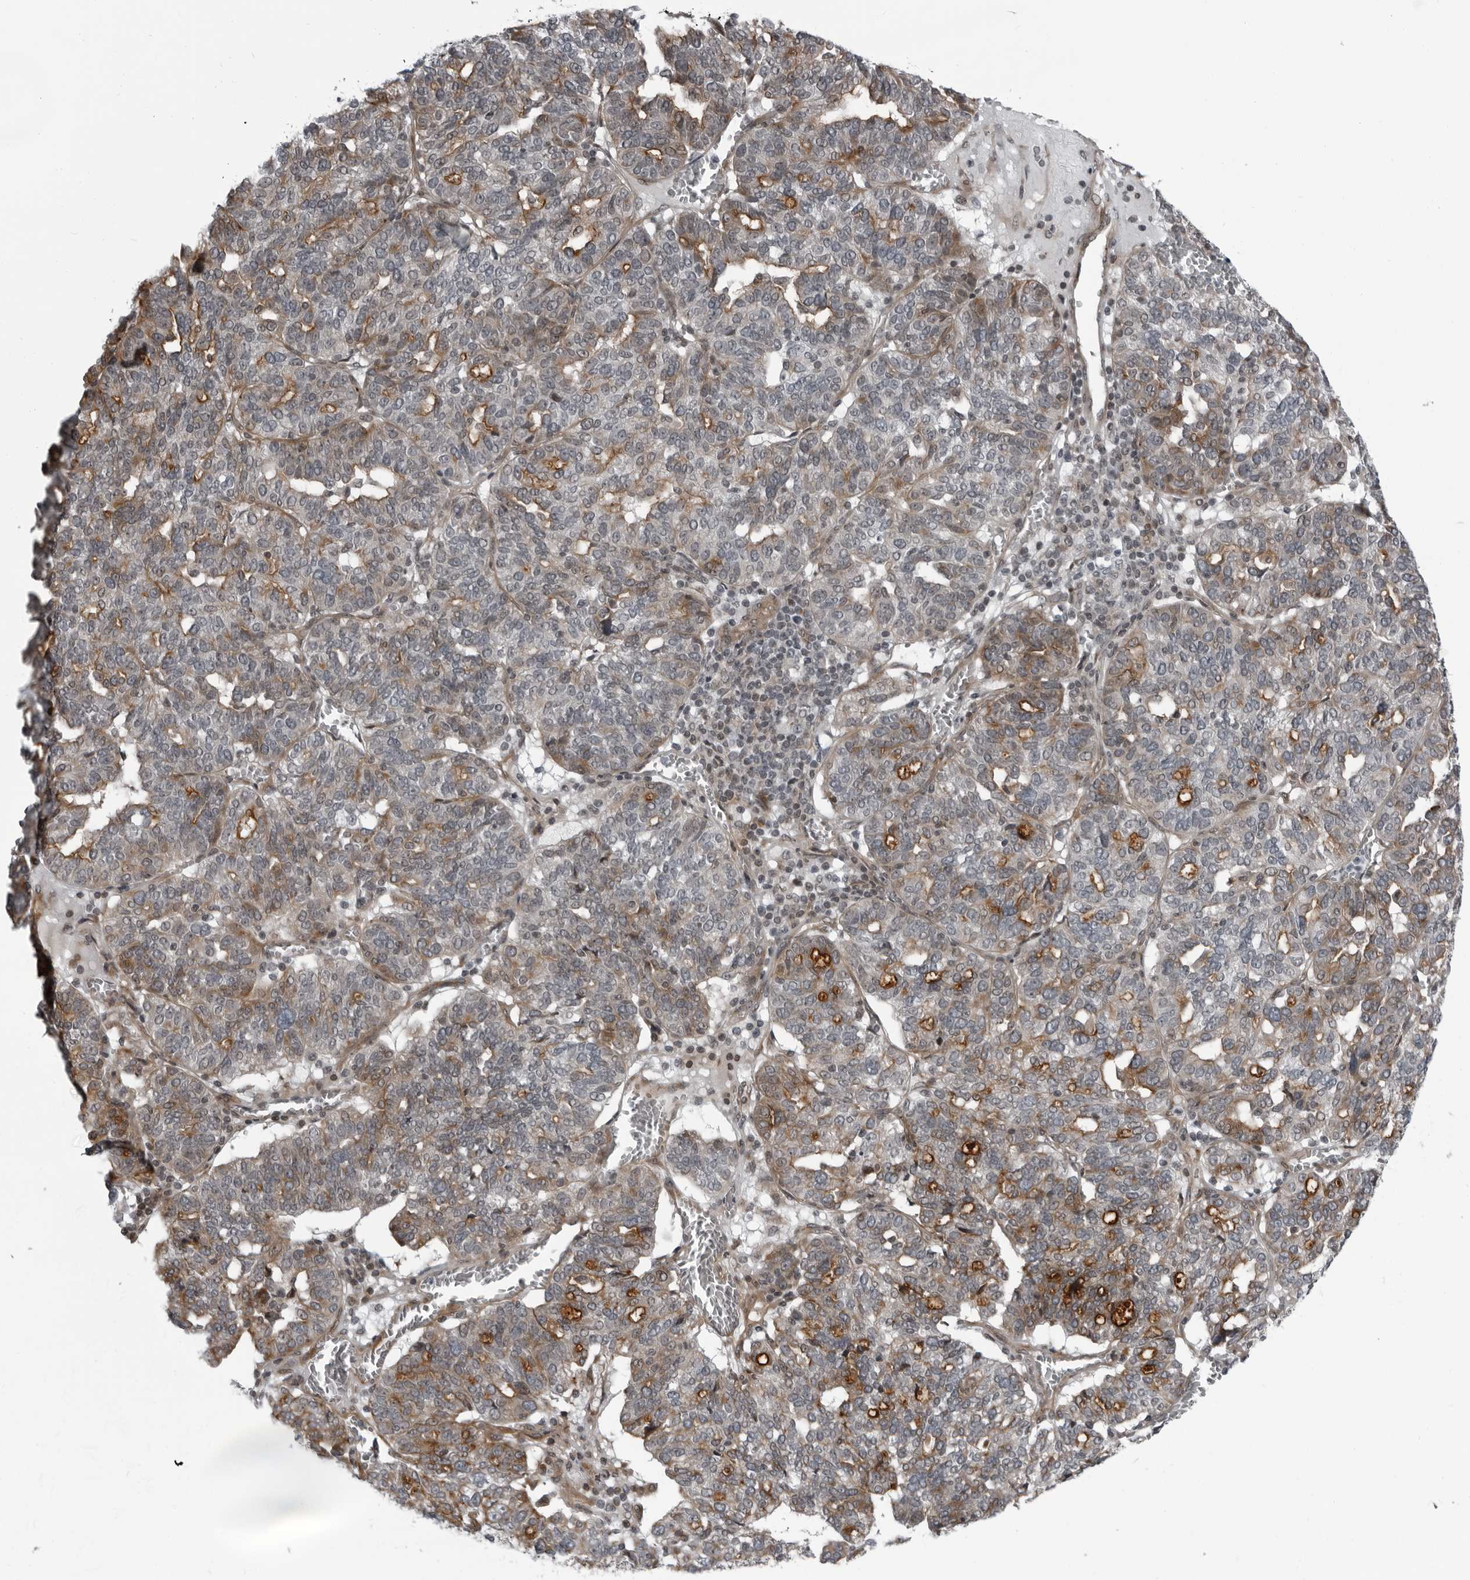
{"staining": {"intensity": "moderate", "quantity": "<25%", "location": "cytoplasmic/membranous"}, "tissue": "ovarian cancer", "cell_type": "Tumor cells", "image_type": "cancer", "snomed": [{"axis": "morphology", "description": "Cystadenocarcinoma, serous, NOS"}, {"axis": "topography", "description": "Ovary"}], "caption": "This is an image of IHC staining of ovarian cancer, which shows moderate expression in the cytoplasmic/membranous of tumor cells.", "gene": "FAM102B", "patient": {"sex": "female", "age": 59}}